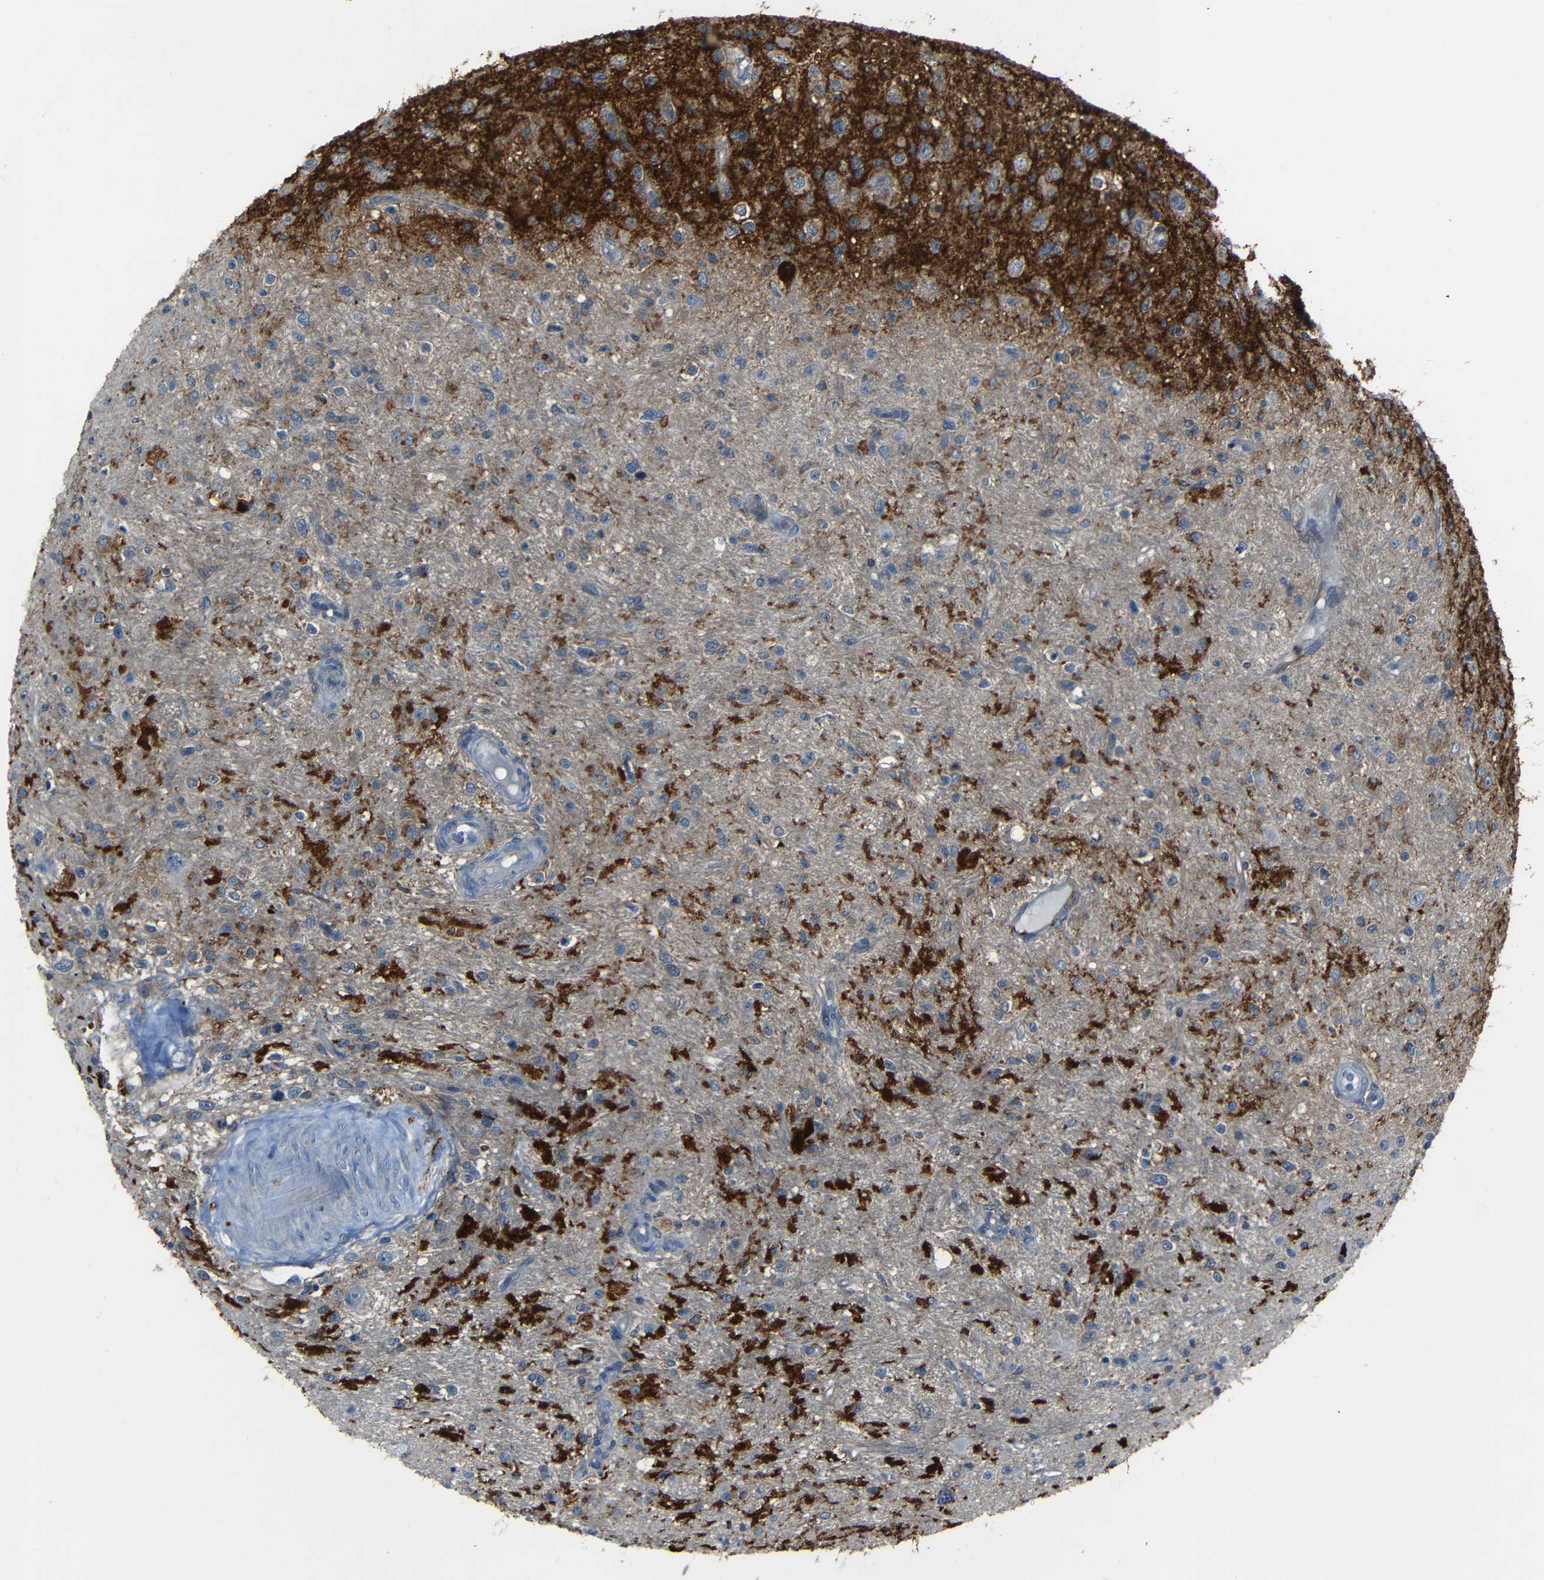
{"staining": {"intensity": "negative", "quantity": "none", "location": "none"}, "tissue": "glioma", "cell_type": "Tumor cells", "image_type": "cancer", "snomed": [{"axis": "morphology", "description": "Glioma, malignant, High grade"}, {"axis": "topography", "description": "Brain"}], "caption": "DAB (3,3'-diaminobenzidine) immunohistochemical staining of glioma displays no significant positivity in tumor cells. Brightfield microscopy of immunohistochemistry stained with DAB (brown) and hematoxylin (blue), captured at high magnification.", "gene": "DNAJC5", "patient": {"sex": "male", "age": 33}}